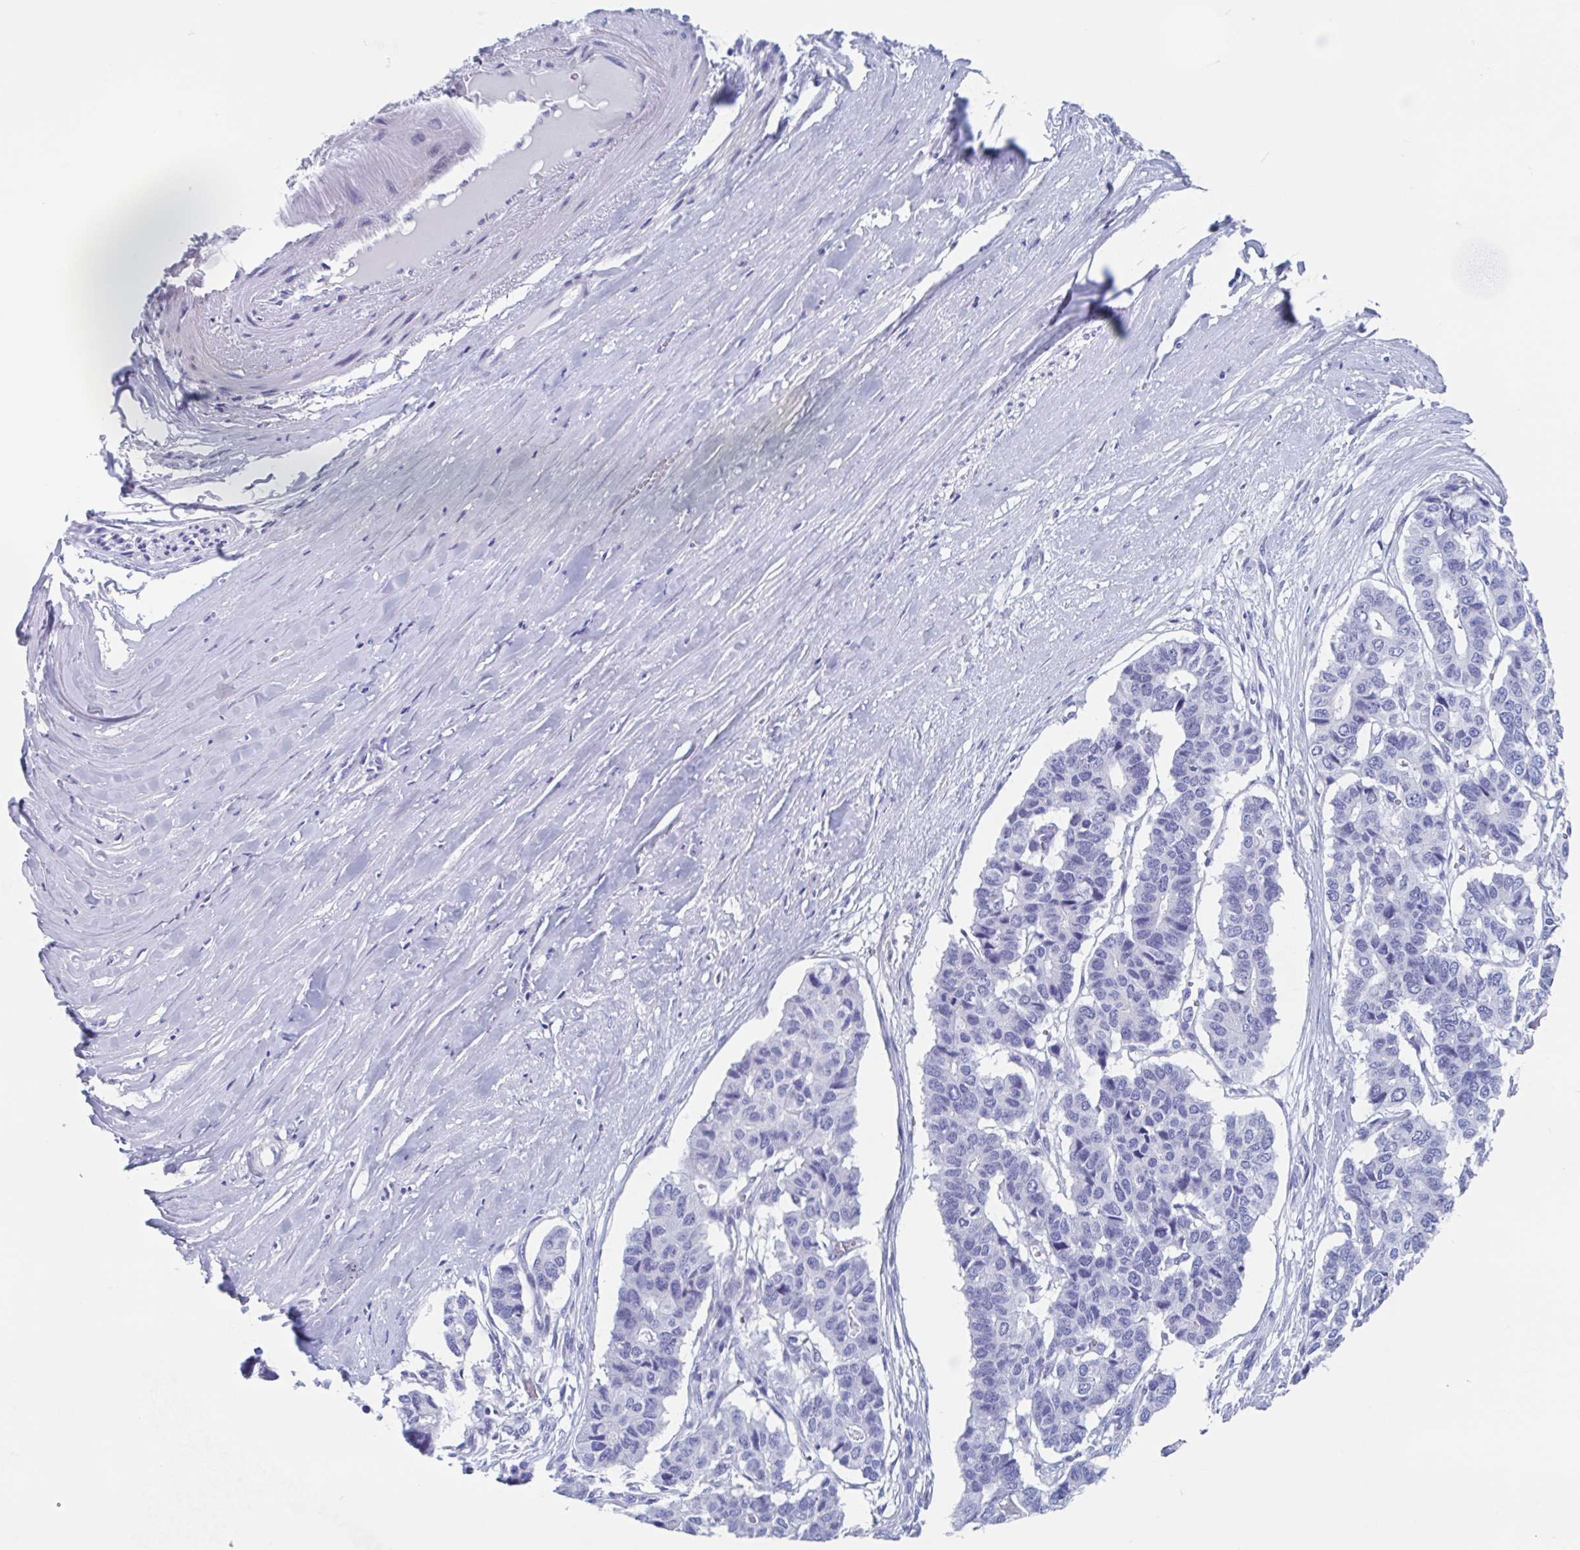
{"staining": {"intensity": "negative", "quantity": "none", "location": "none"}, "tissue": "pancreatic cancer", "cell_type": "Tumor cells", "image_type": "cancer", "snomed": [{"axis": "morphology", "description": "Adenocarcinoma, NOS"}, {"axis": "topography", "description": "Pancreas"}], "caption": "IHC of human pancreatic cancer (adenocarcinoma) reveals no expression in tumor cells.", "gene": "SHCBP1L", "patient": {"sex": "male", "age": 50}}